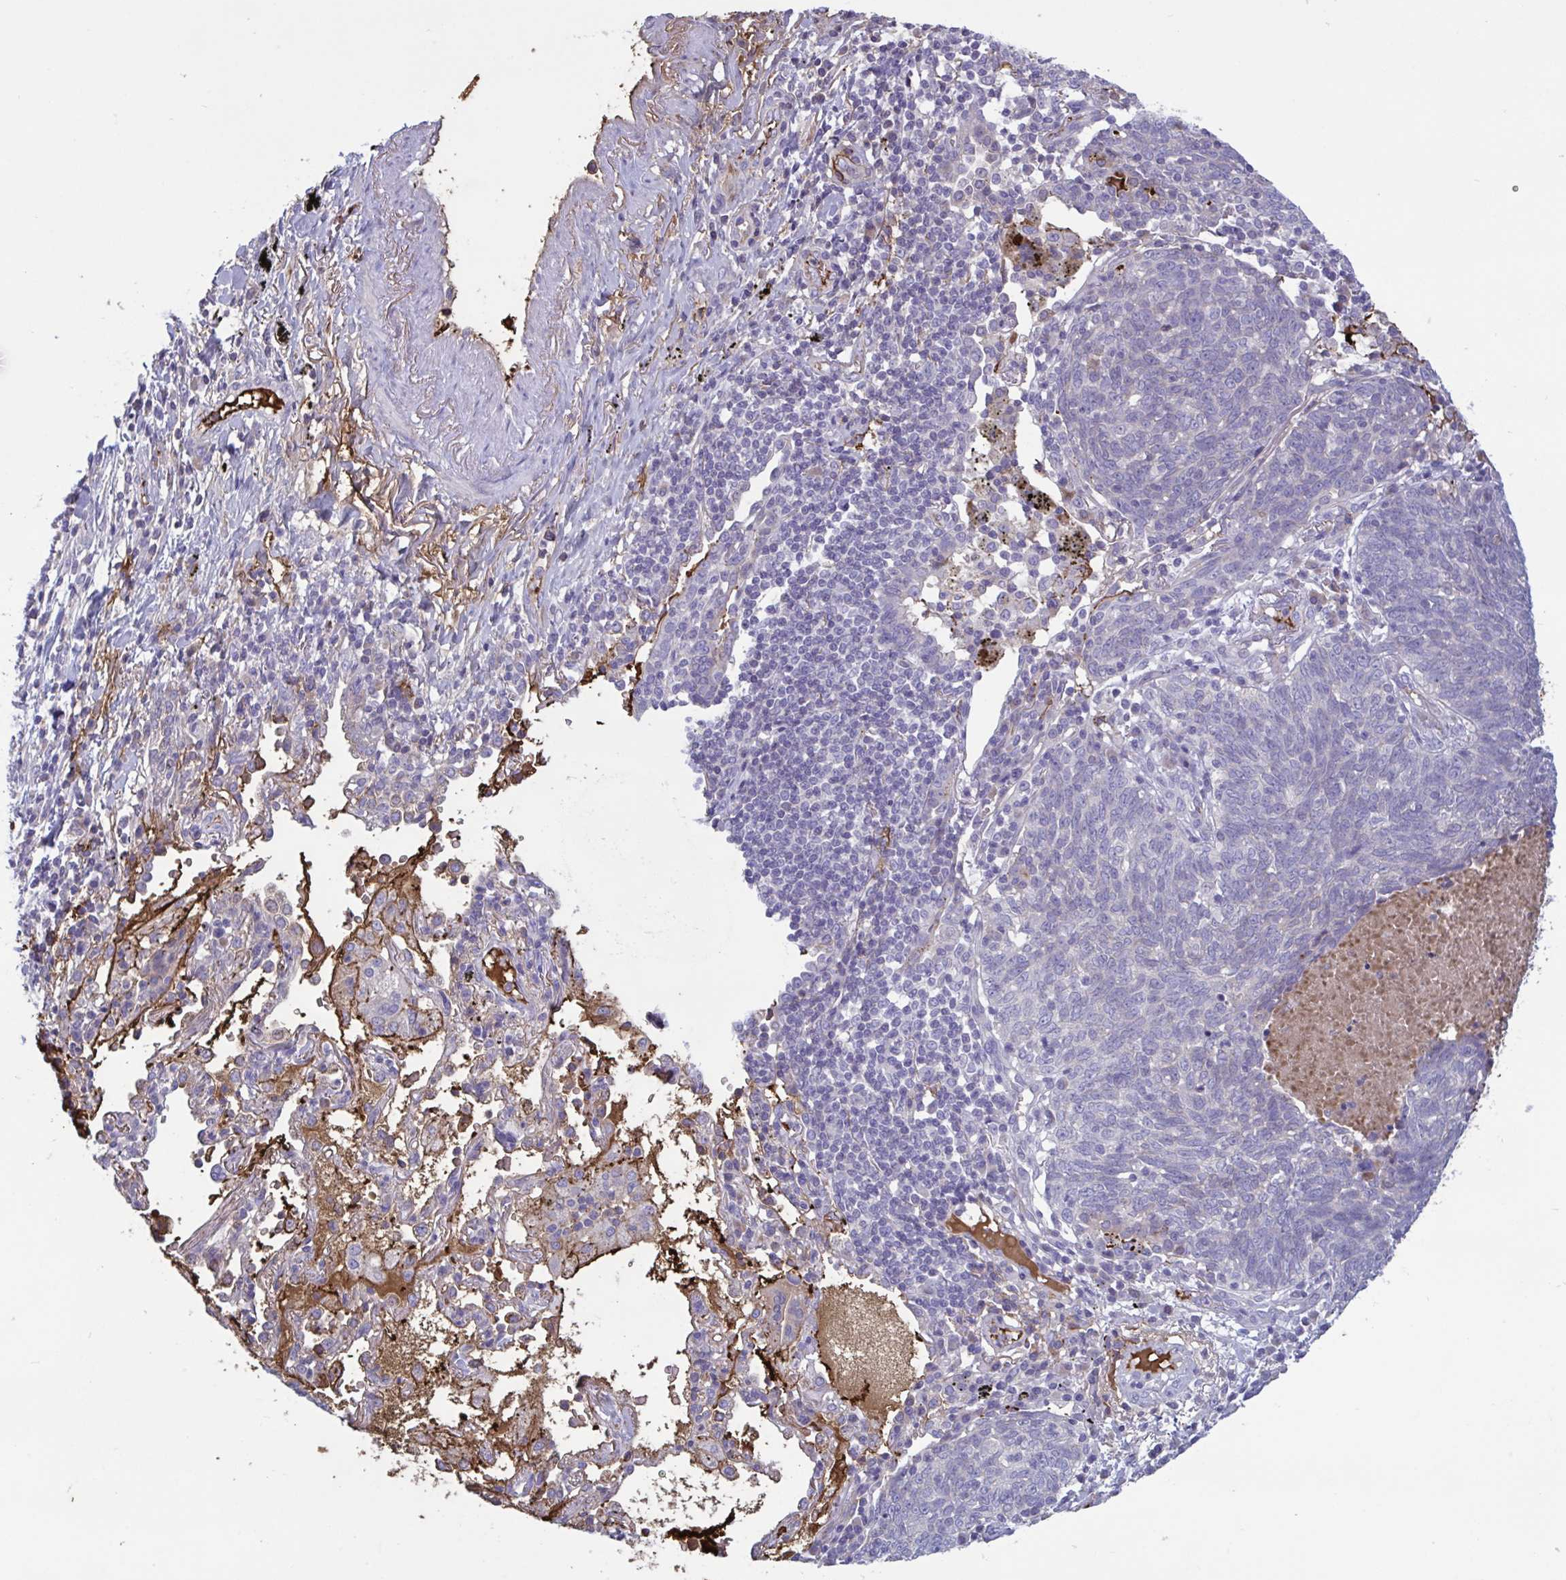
{"staining": {"intensity": "negative", "quantity": "none", "location": "none"}, "tissue": "lung cancer", "cell_type": "Tumor cells", "image_type": "cancer", "snomed": [{"axis": "morphology", "description": "Squamous cell carcinoma, NOS"}, {"axis": "topography", "description": "Lung"}], "caption": "Tumor cells show no significant positivity in lung squamous cell carcinoma.", "gene": "IL1R1", "patient": {"sex": "female", "age": 72}}